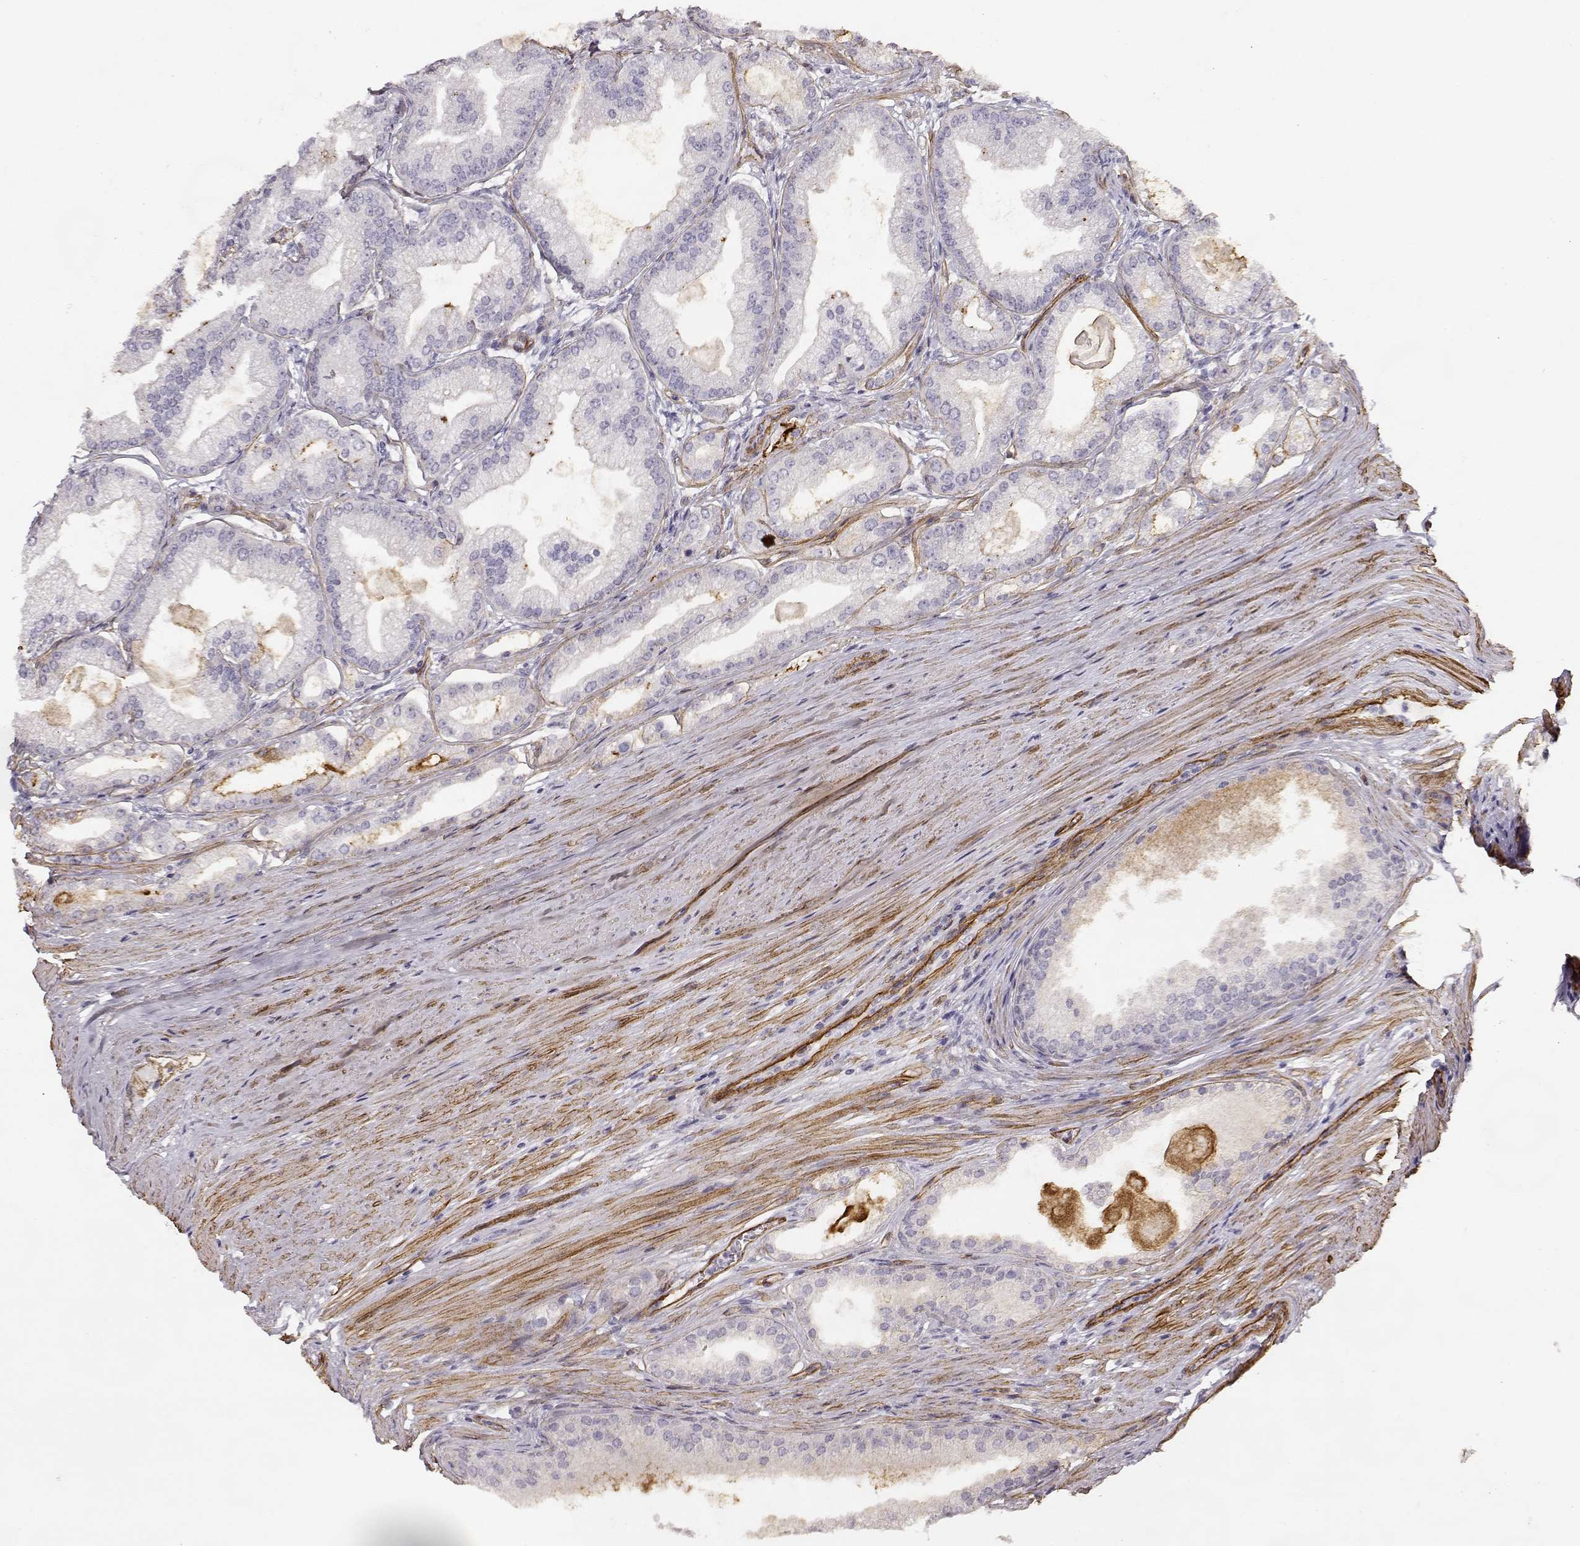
{"staining": {"intensity": "negative", "quantity": "none", "location": "none"}, "tissue": "prostate cancer", "cell_type": "Tumor cells", "image_type": "cancer", "snomed": [{"axis": "morphology", "description": "Adenocarcinoma, NOS"}, {"axis": "topography", "description": "Prostate and seminal vesicle, NOS"}, {"axis": "topography", "description": "Prostate"}], "caption": "Tumor cells are negative for protein expression in human adenocarcinoma (prostate). The staining was performed using DAB to visualize the protein expression in brown, while the nuclei were stained in blue with hematoxylin (Magnification: 20x).", "gene": "LAMC1", "patient": {"sex": "male", "age": 77}}